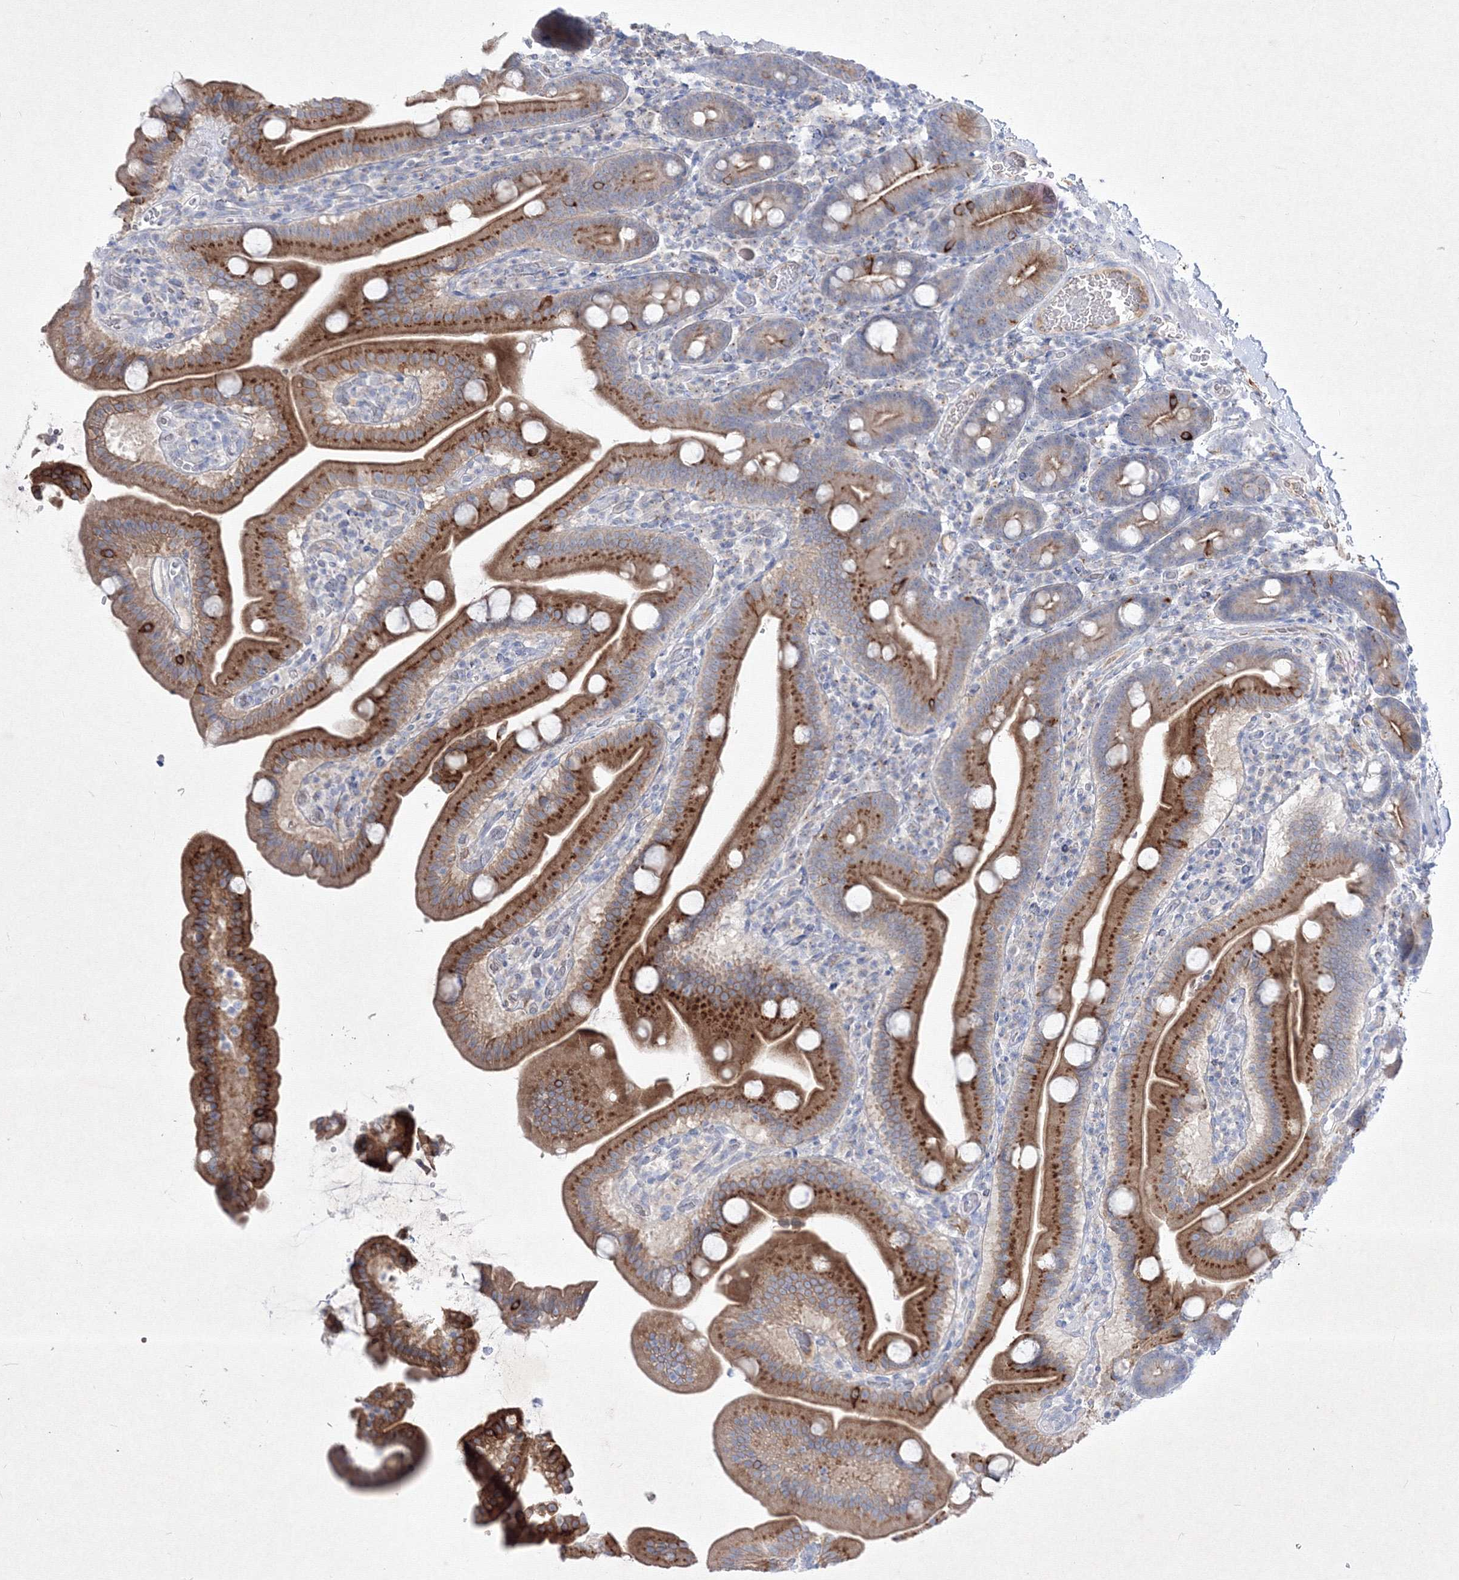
{"staining": {"intensity": "strong", "quantity": ">75%", "location": "cytoplasmic/membranous"}, "tissue": "duodenum", "cell_type": "Glandular cells", "image_type": "normal", "snomed": [{"axis": "morphology", "description": "Normal tissue, NOS"}, {"axis": "topography", "description": "Duodenum"}], "caption": "An image of human duodenum stained for a protein displays strong cytoplasmic/membranous brown staining in glandular cells. Using DAB (brown) and hematoxylin (blue) stains, captured at high magnification using brightfield microscopy.", "gene": "TMEM139", "patient": {"sex": "male", "age": 55}}